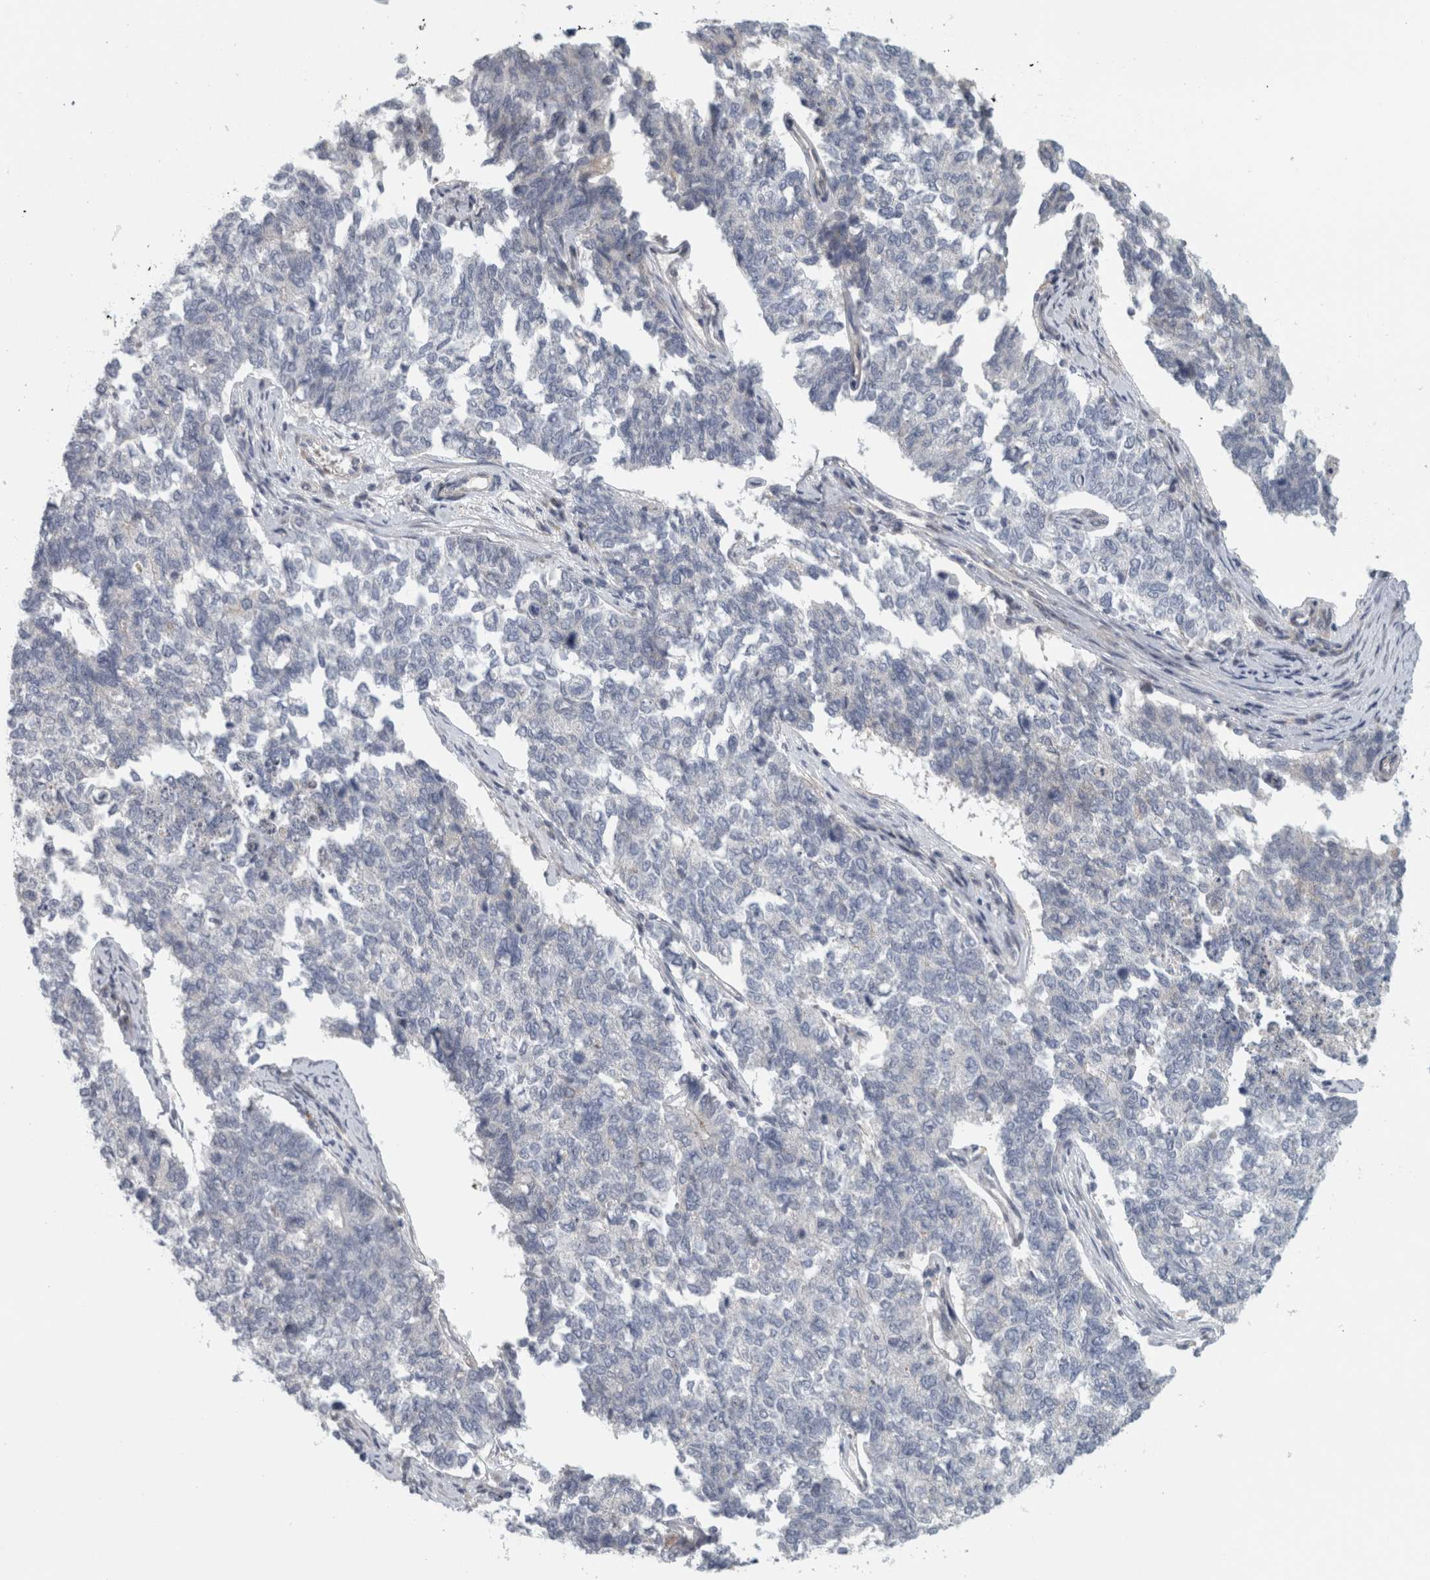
{"staining": {"intensity": "negative", "quantity": "none", "location": "none"}, "tissue": "cervical cancer", "cell_type": "Tumor cells", "image_type": "cancer", "snomed": [{"axis": "morphology", "description": "Squamous cell carcinoma, NOS"}, {"axis": "topography", "description": "Cervix"}], "caption": "IHC photomicrograph of neoplastic tissue: human squamous cell carcinoma (cervical) stained with DAB shows no significant protein staining in tumor cells.", "gene": "ZNF804B", "patient": {"sex": "female", "age": 63}}